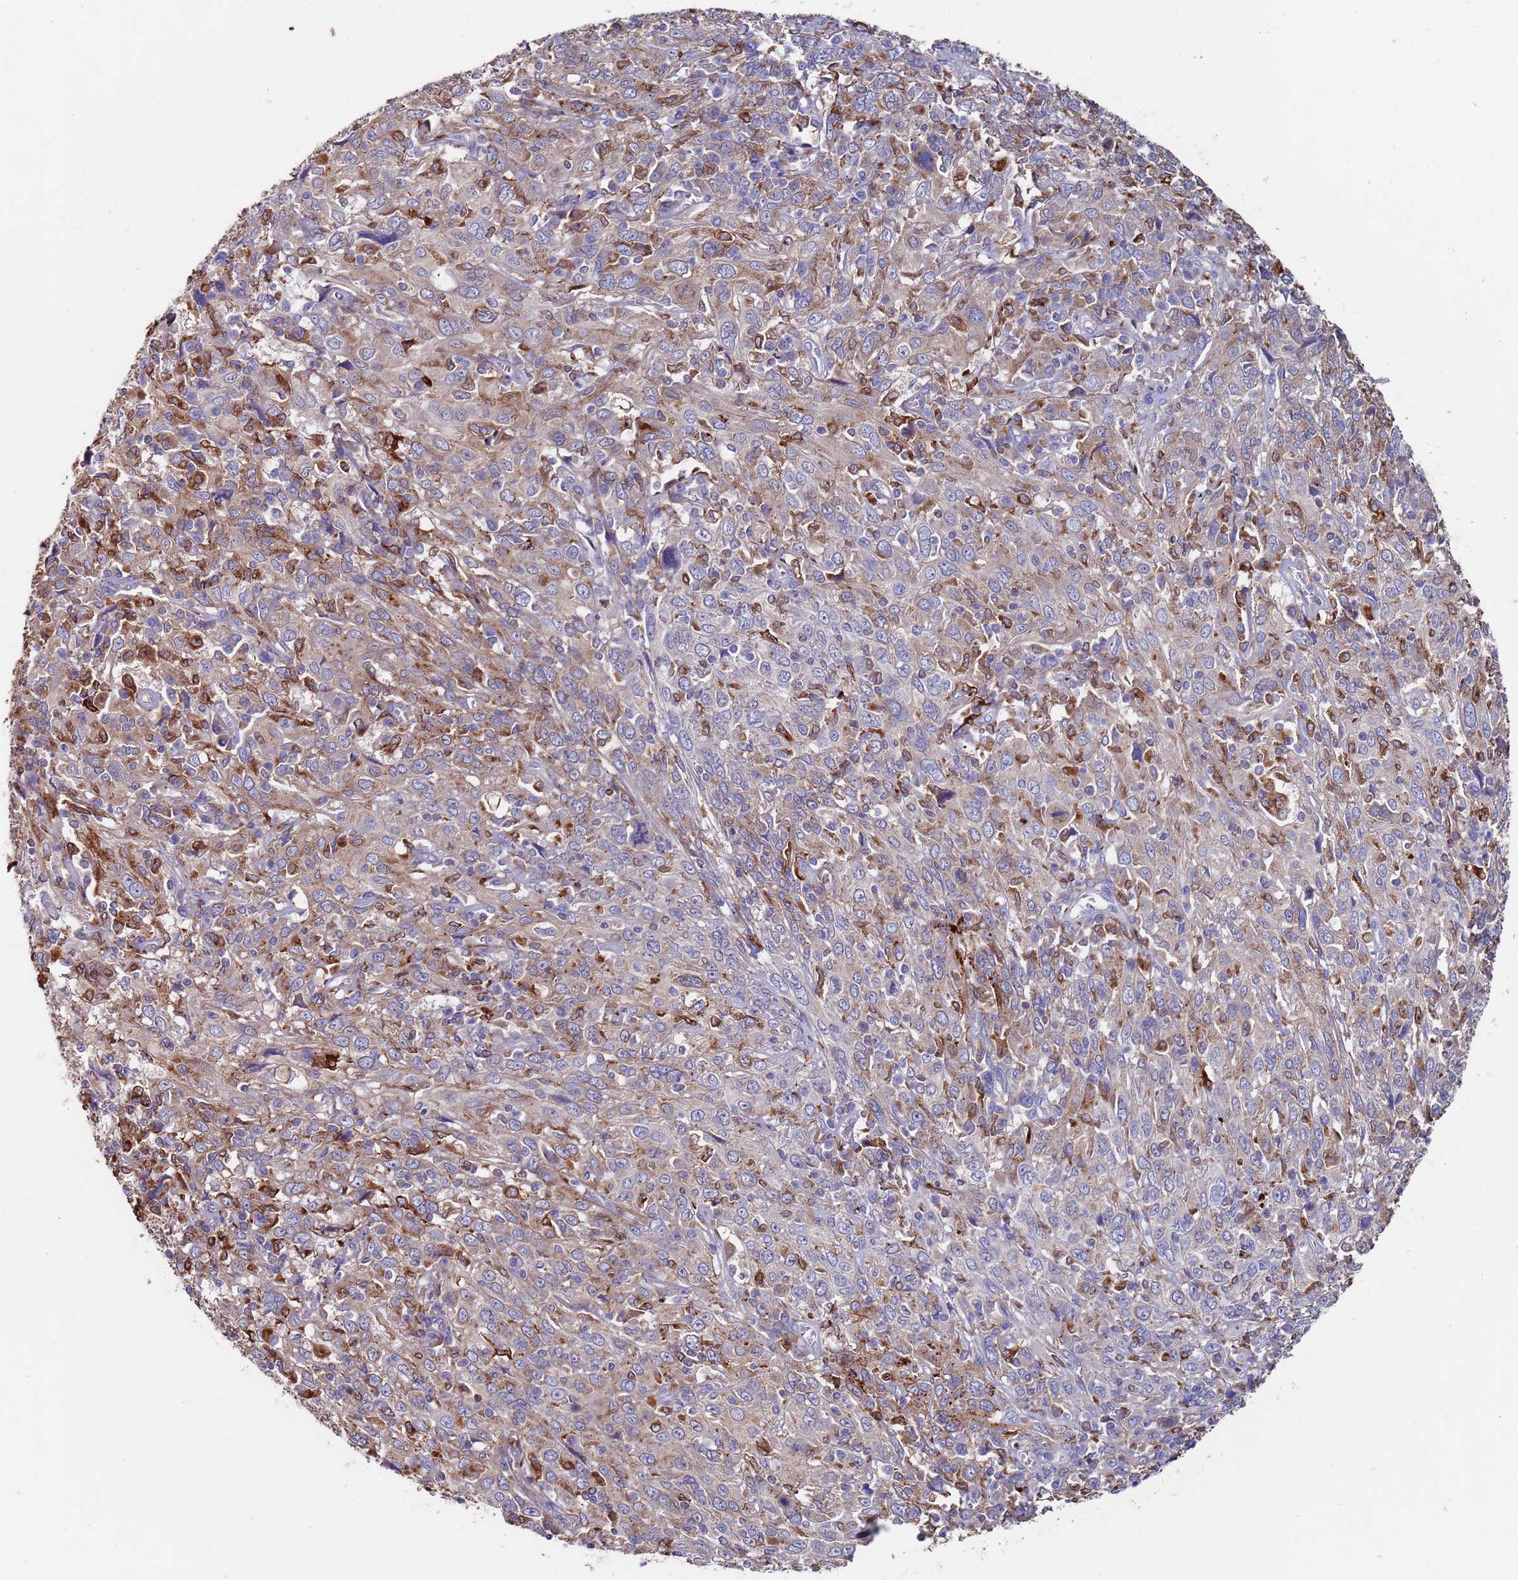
{"staining": {"intensity": "weak", "quantity": "<25%", "location": "cytoplasmic/membranous"}, "tissue": "cervical cancer", "cell_type": "Tumor cells", "image_type": "cancer", "snomed": [{"axis": "morphology", "description": "Squamous cell carcinoma, NOS"}, {"axis": "topography", "description": "Cervix"}], "caption": "A photomicrograph of squamous cell carcinoma (cervical) stained for a protein exhibits no brown staining in tumor cells. (DAB IHC, high magnification).", "gene": "GREB1L", "patient": {"sex": "female", "age": 46}}